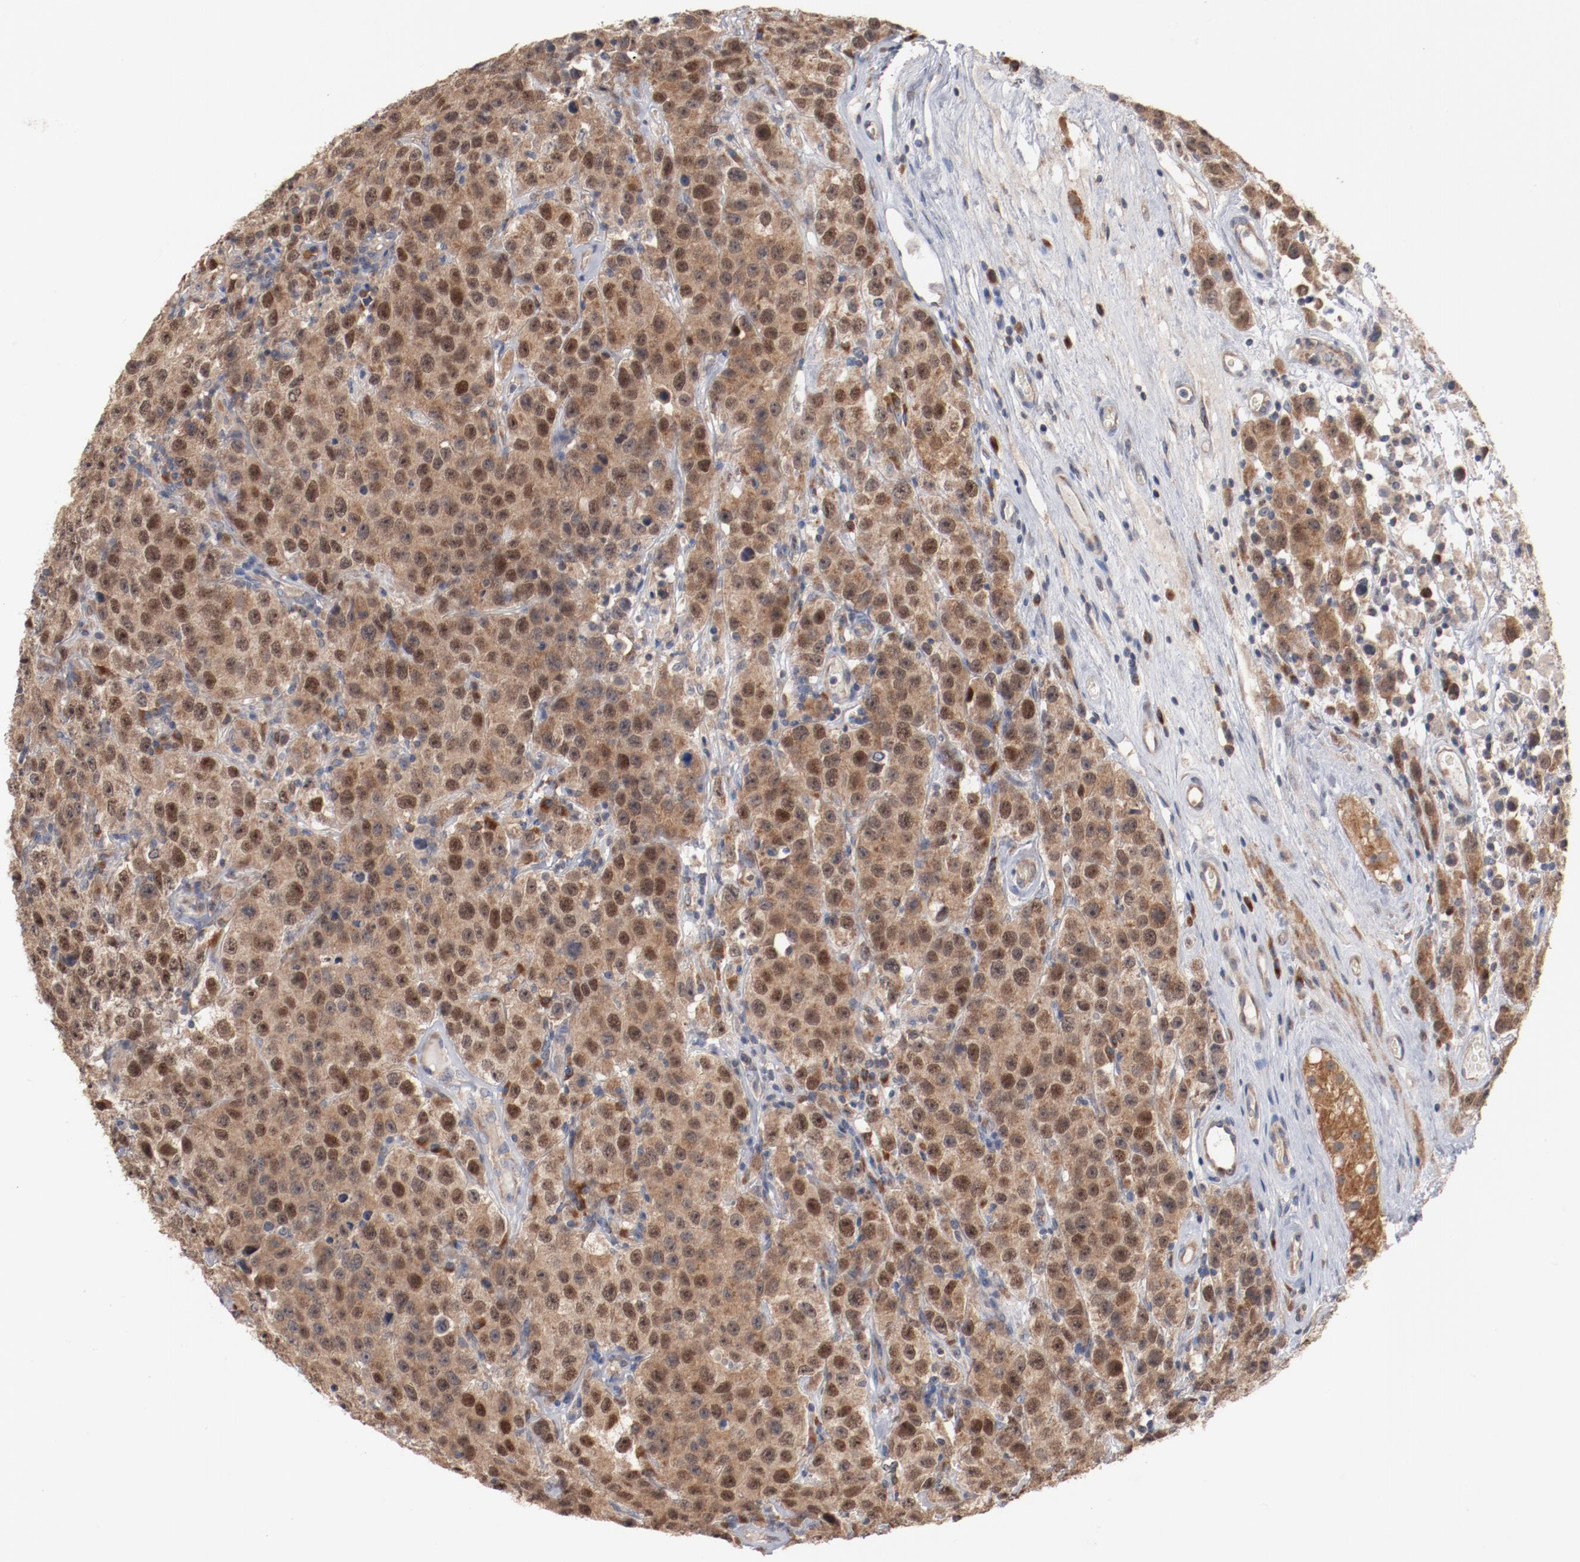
{"staining": {"intensity": "strong", "quantity": ">75%", "location": "cytoplasmic/membranous,nuclear"}, "tissue": "testis cancer", "cell_type": "Tumor cells", "image_type": "cancer", "snomed": [{"axis": "morphology", "description": "Seminoma, NOS"}, {"axis": "topography", "description": "Testis"}], "caption": "Testis cancer tissue exhibits strong cytoplasmic/membranous and nuclear positivity in about >75% of tumor cells, visualized by immunohistochemistry.", "gene": "RNASE11", "patient": {"sex": "male", "age": 52}}